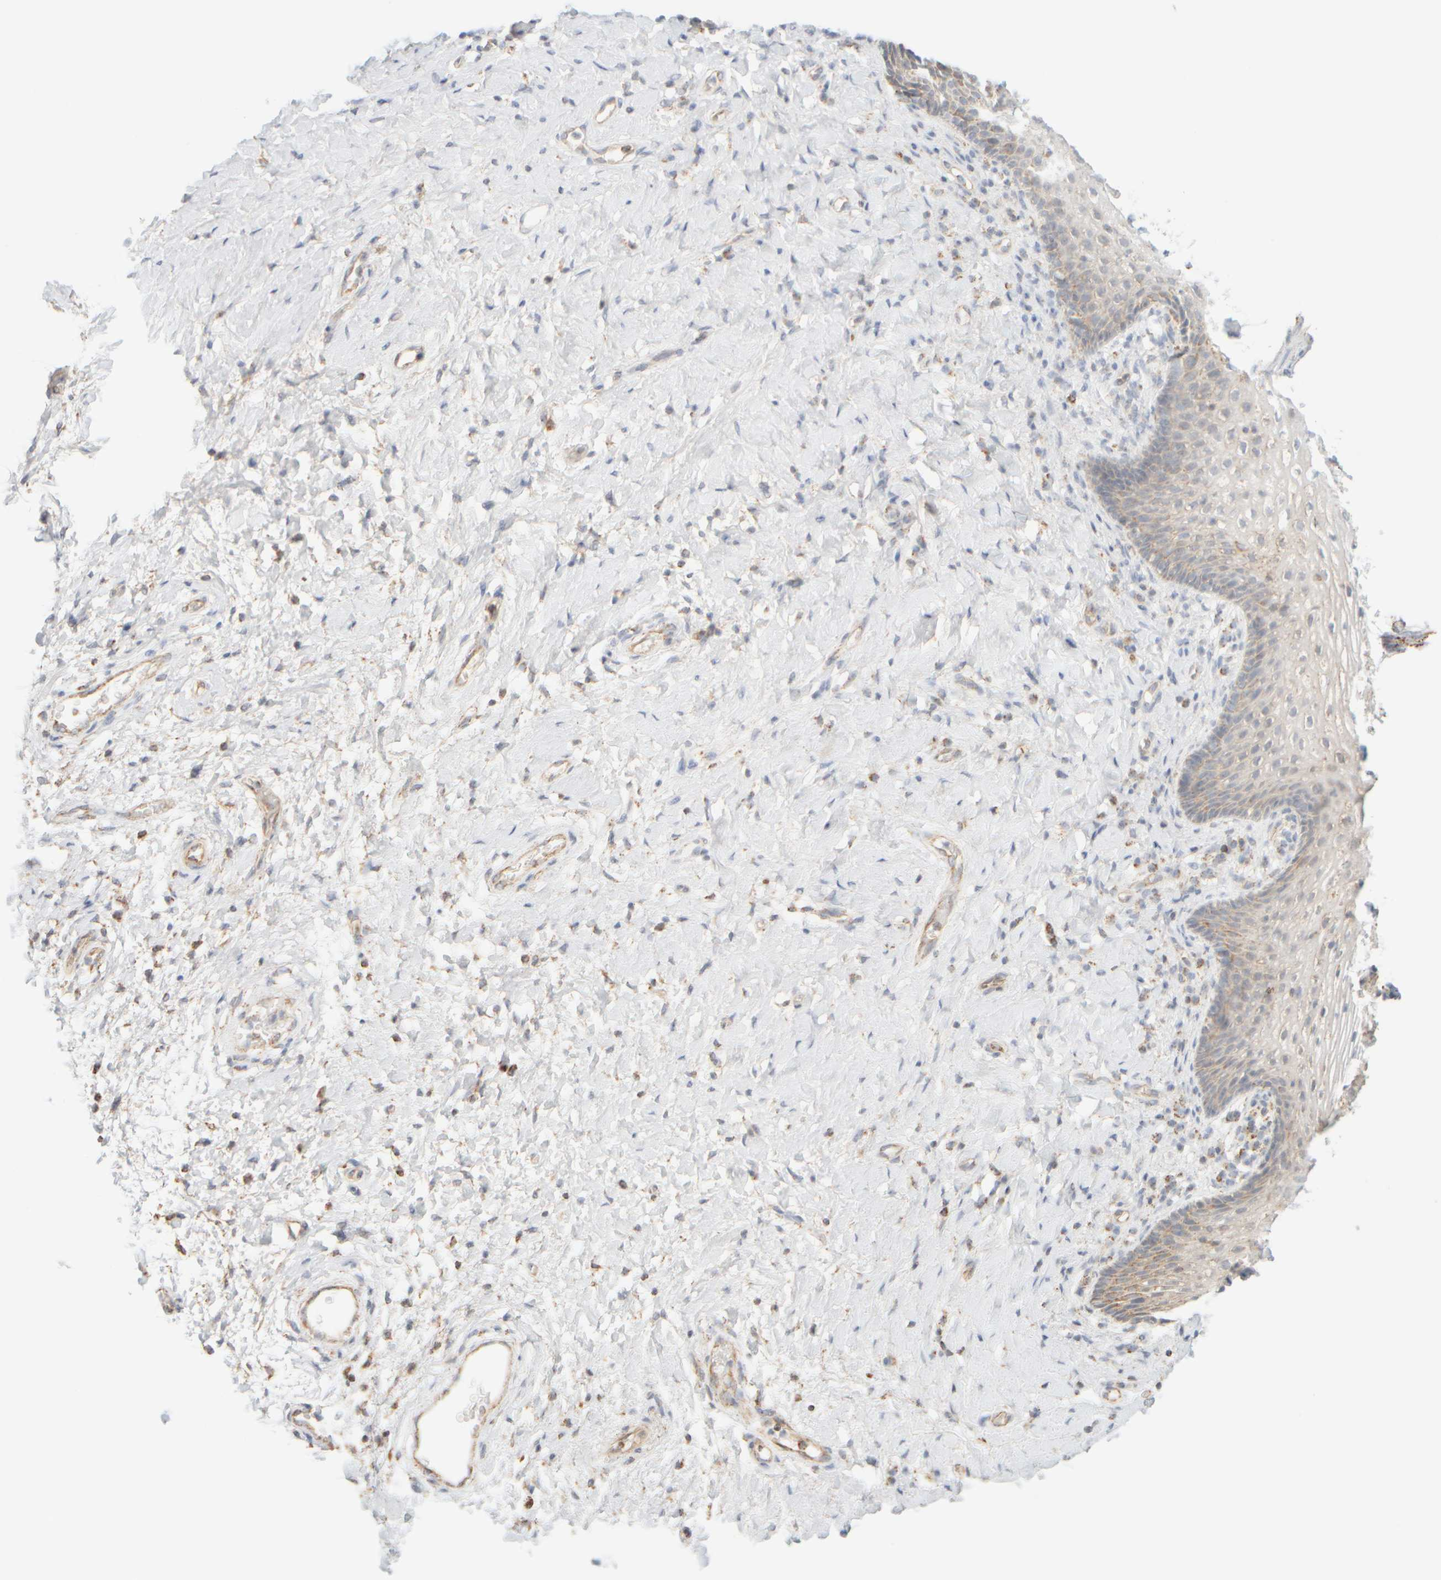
{"staining": {"intensity": "weak", "quantity": "25%-75%", "location": "cytoplasmic/membranous"}, "tissue": "vagina", "cell_type": "Squamous epithelial cells", "image_type": "normal", "snomed": [{"axis": "morphology", "description": "Normal tissue, NOS"}, {"axis": "topography", "description": "Vagina"}], "caption": "Brown immunohistochemical staining in benign vagina displays weak cytoplasmic/membranous positivity in about 25%-75% of squamous epithelial cells. (DAB (3,3'-diaminobenzidine) IHC, brown staining for protein, blue staining for nuclei).", "gene": "APBB2", "patient": {"sex": "female", "age": 60}}